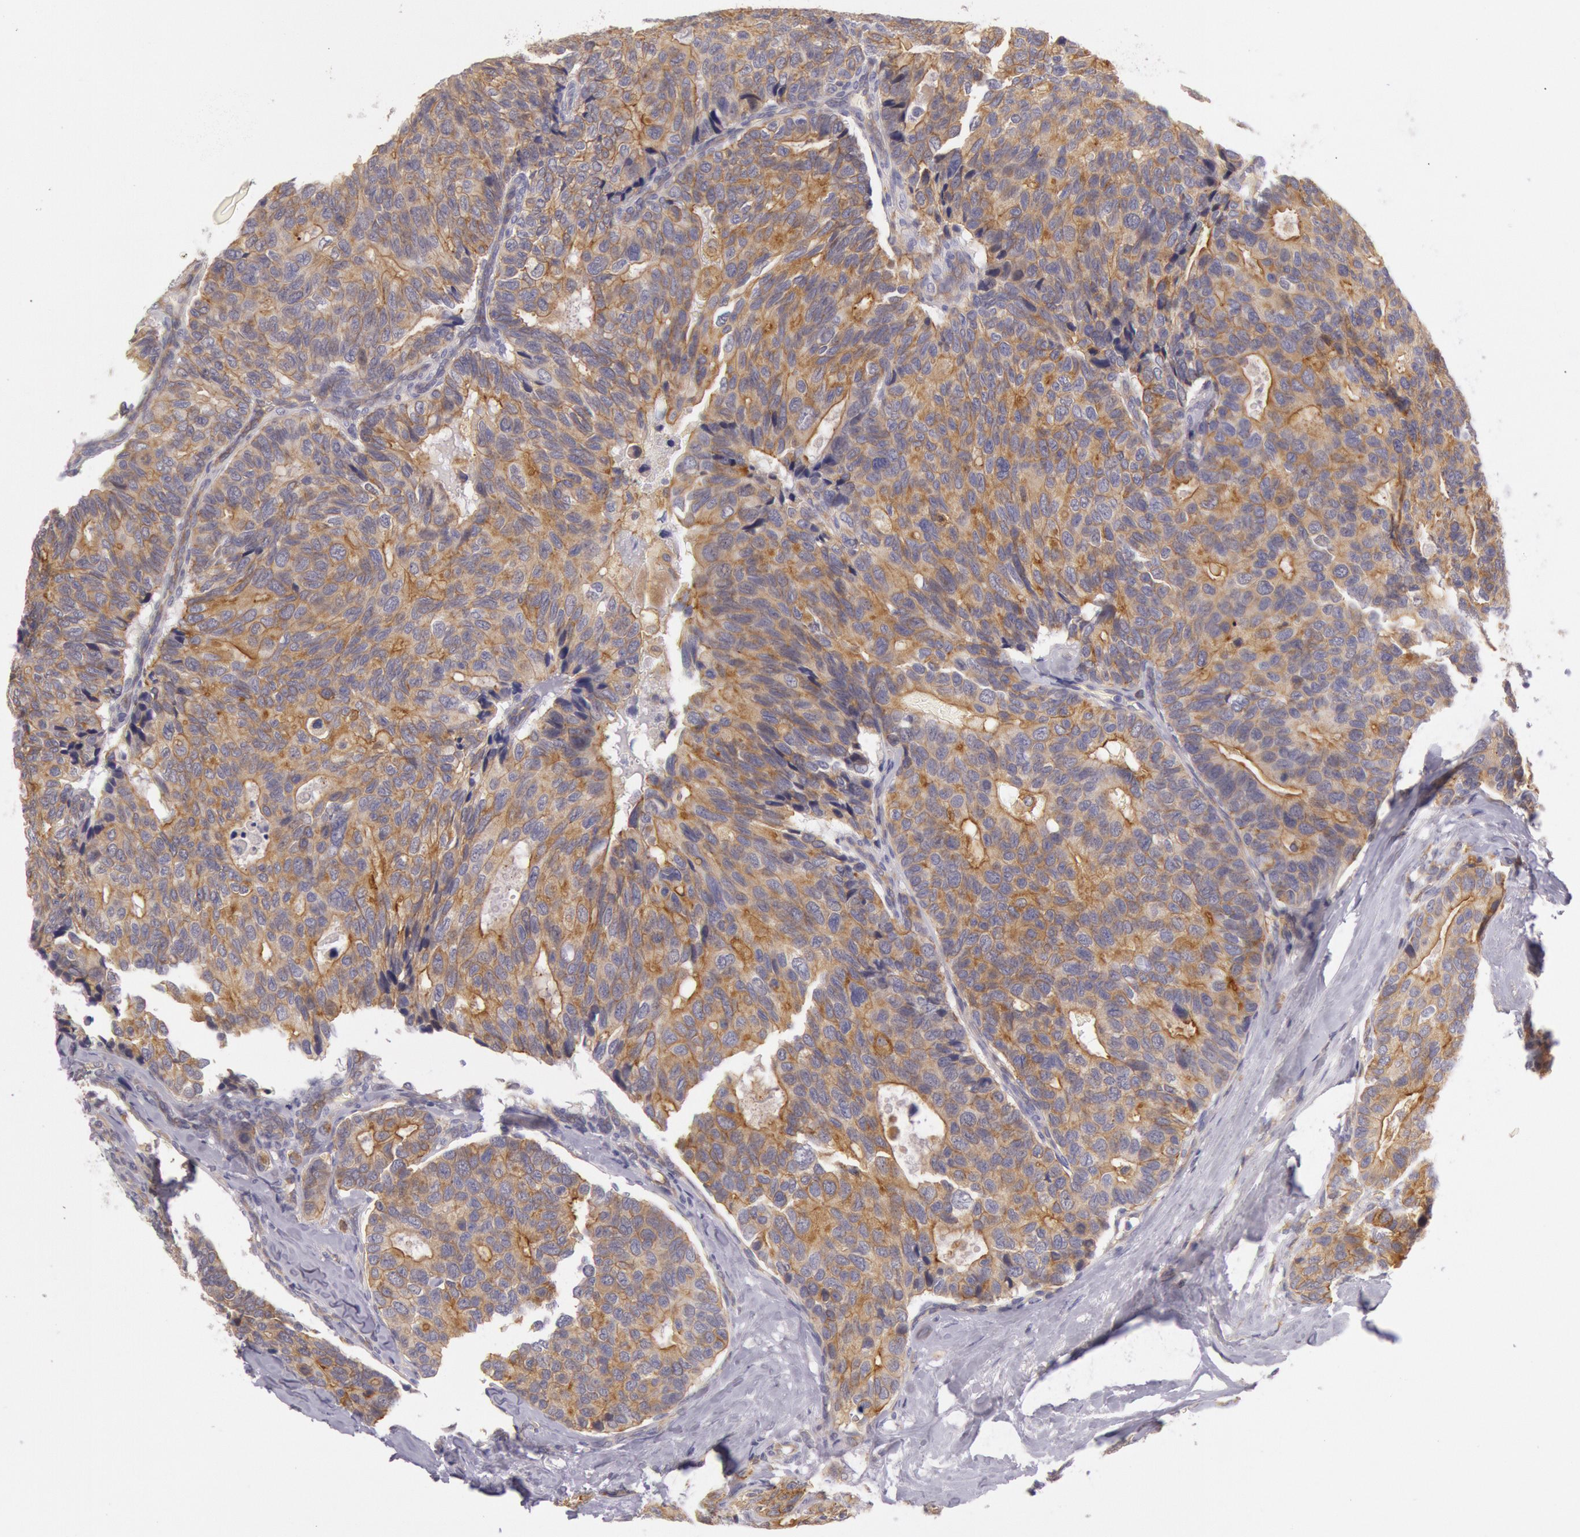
{"staining": {"intensity": "moderate", "quantity": "25%-75%", "location": "cytoplasmic/membranous"}, "tissue": "breast cancer", "cell_type": "Tumor cells", "image_type": "cancer", "snomed": [{"axis": "morphology", "description": "Duct carcinoma"}, {"axis": "topography", "description": "Breast"}], "caption": "Breast intraductal carcinoma stained with a brown dye exhibits moderate cytoplasmic/membranous positive expression in about 25%-75% of tumor cells.", "gene": "MYO5A", "patient": {"sex": "female", "age": 69}}